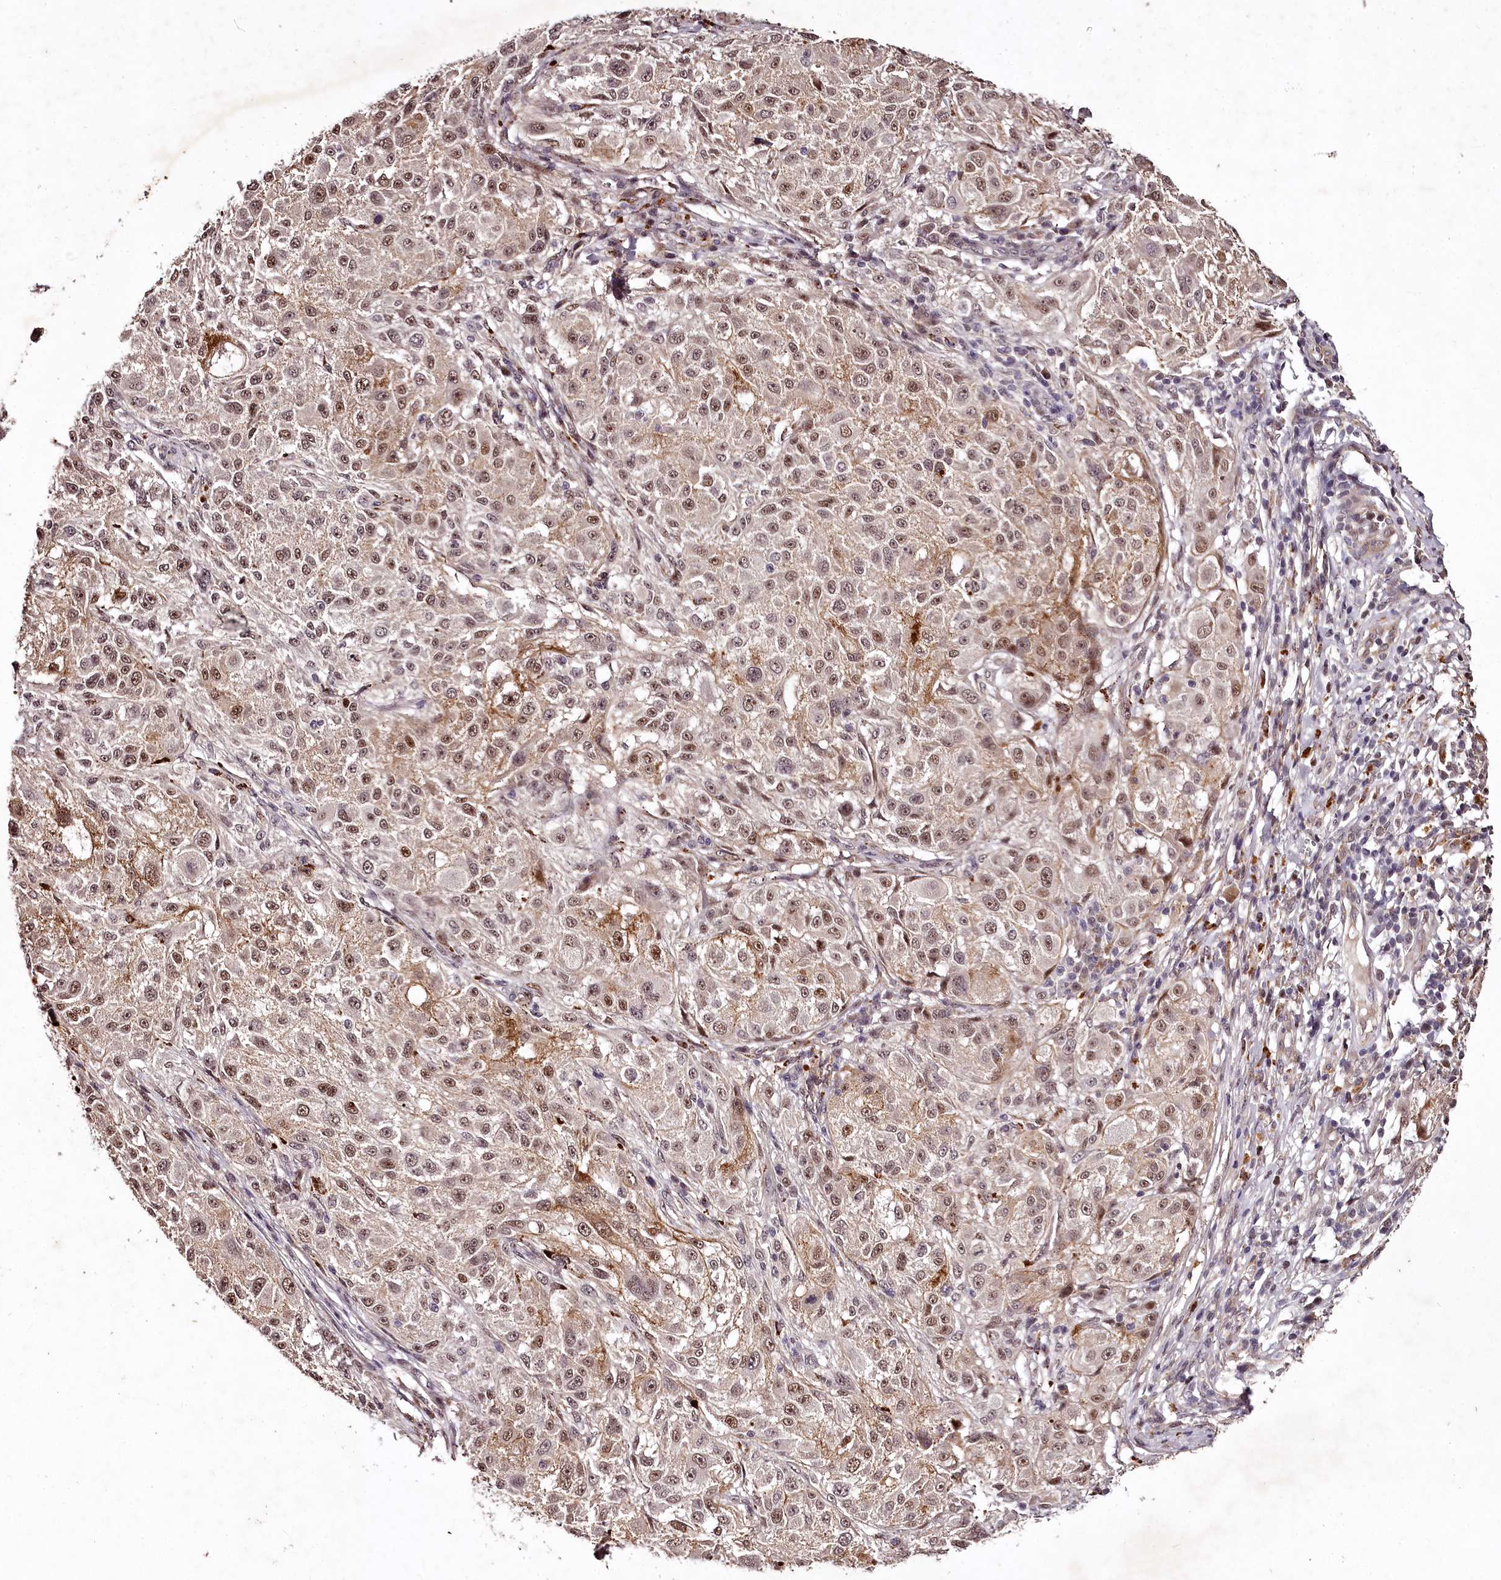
{"staining": {"intensity": "moderate", "quantity": ">75%", "location": "nuclear"}, "tissue": "melanoma", "cell_type": "Tumor cells", "image_type": "cancer", "snomed": [{"axis": "morphology", "description": "Necrosis, NOS"}, {"axis": "morphology", "description": "Malignant melanoma, NOS"}, {"axis": "topography", "description": "Skin"}], "caption": "High-power microscopy captured an immunohistochemistry photomicrograph of malignant melanoma, revealing moderate nuclear staining in about >75% of tumor cells.", "gene": "MAML3", "patient": {"sex": "female", "age": 87}}